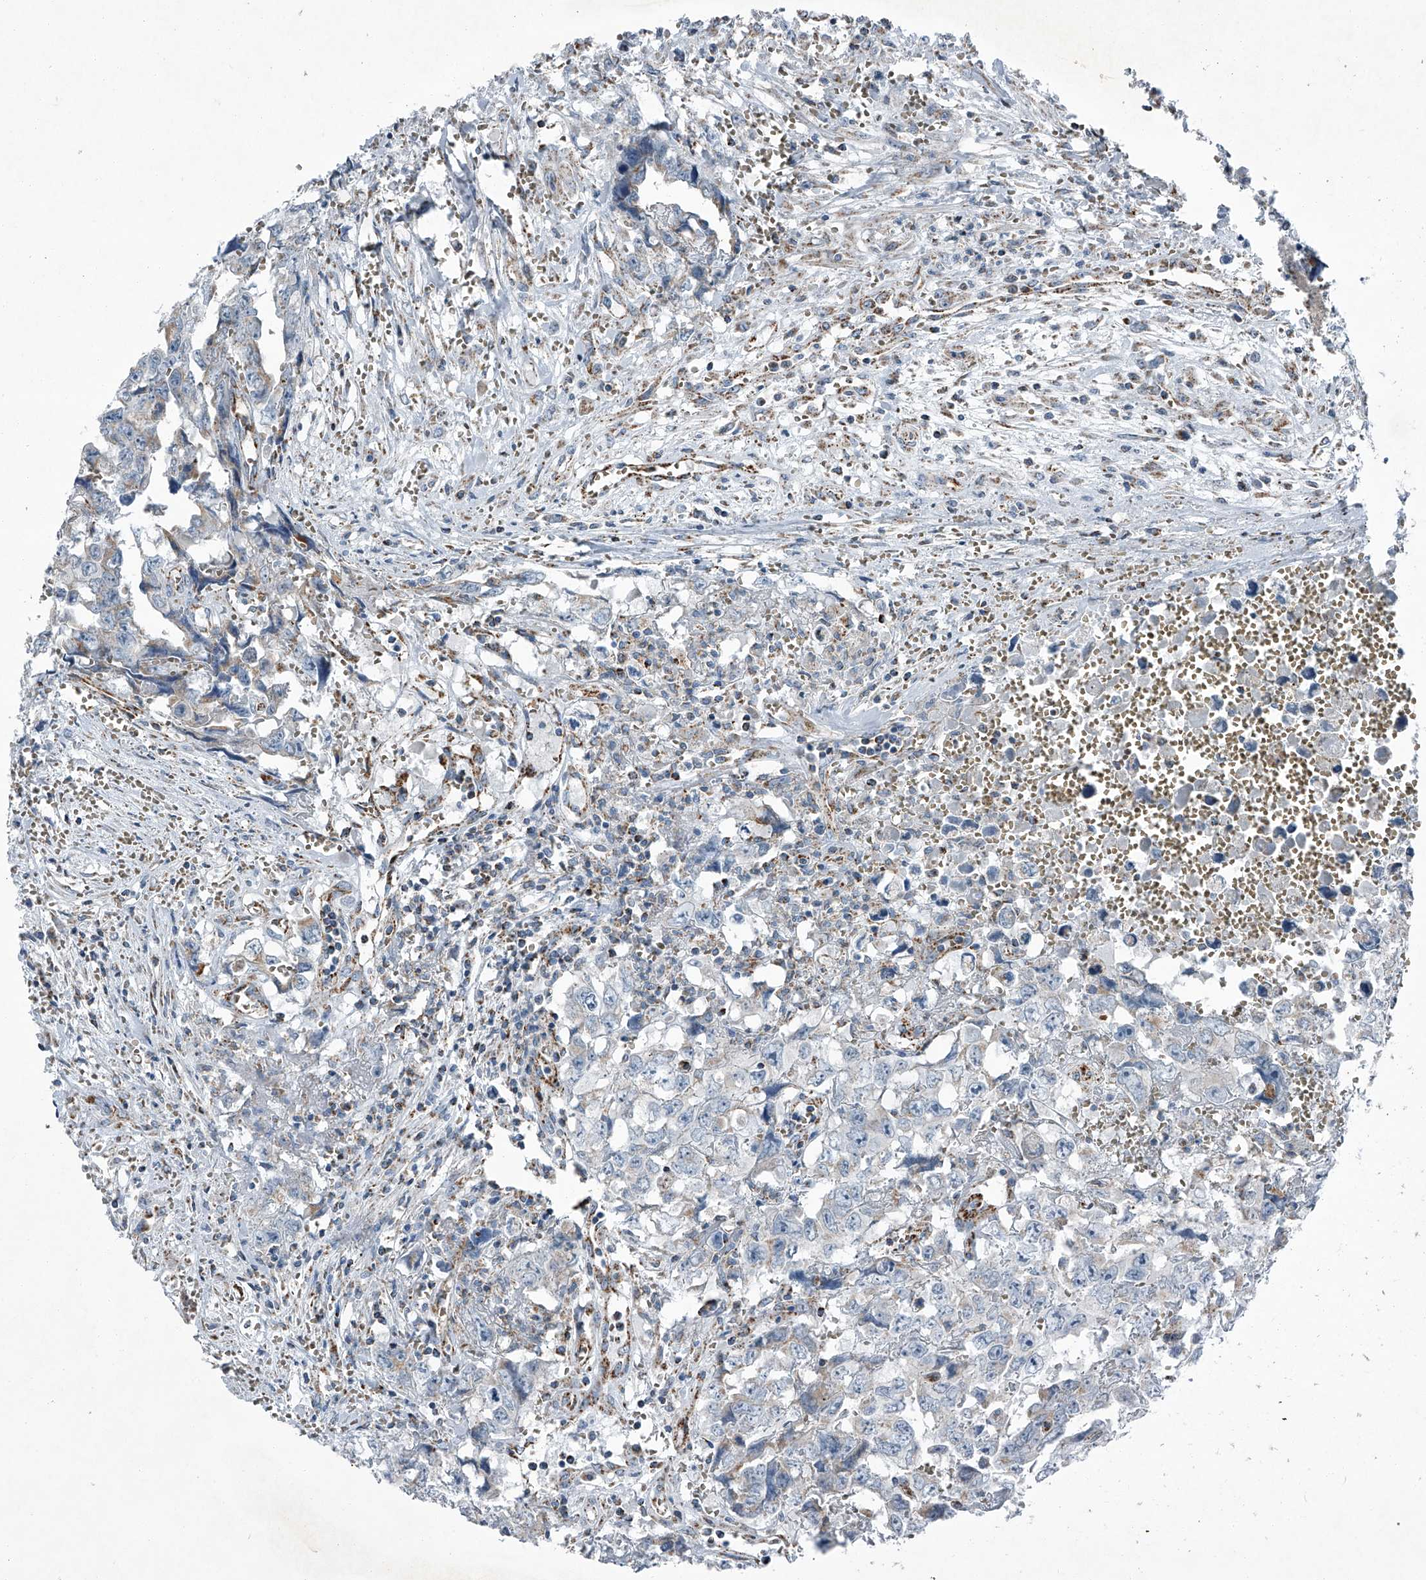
{"staining": {"intensity": "negative", "quantity": "none", "location": "none"}, "tissue": "testis cancer", "cell_type": "Tumor cells", "image_type": "cancer", "snomed": [{"axis": "morphology", "description": "Carcinoma, Embryonal, NOS"}, {"axis": "topography", "description": "Testis"}], "caption": "Testis cancer (embryonal carcinoma) was stained to show a protein in brown. There is no significant positivity in tumor cells.", "gene": "CHRNA7", "patient": {"sex": "male", "age": 31}}